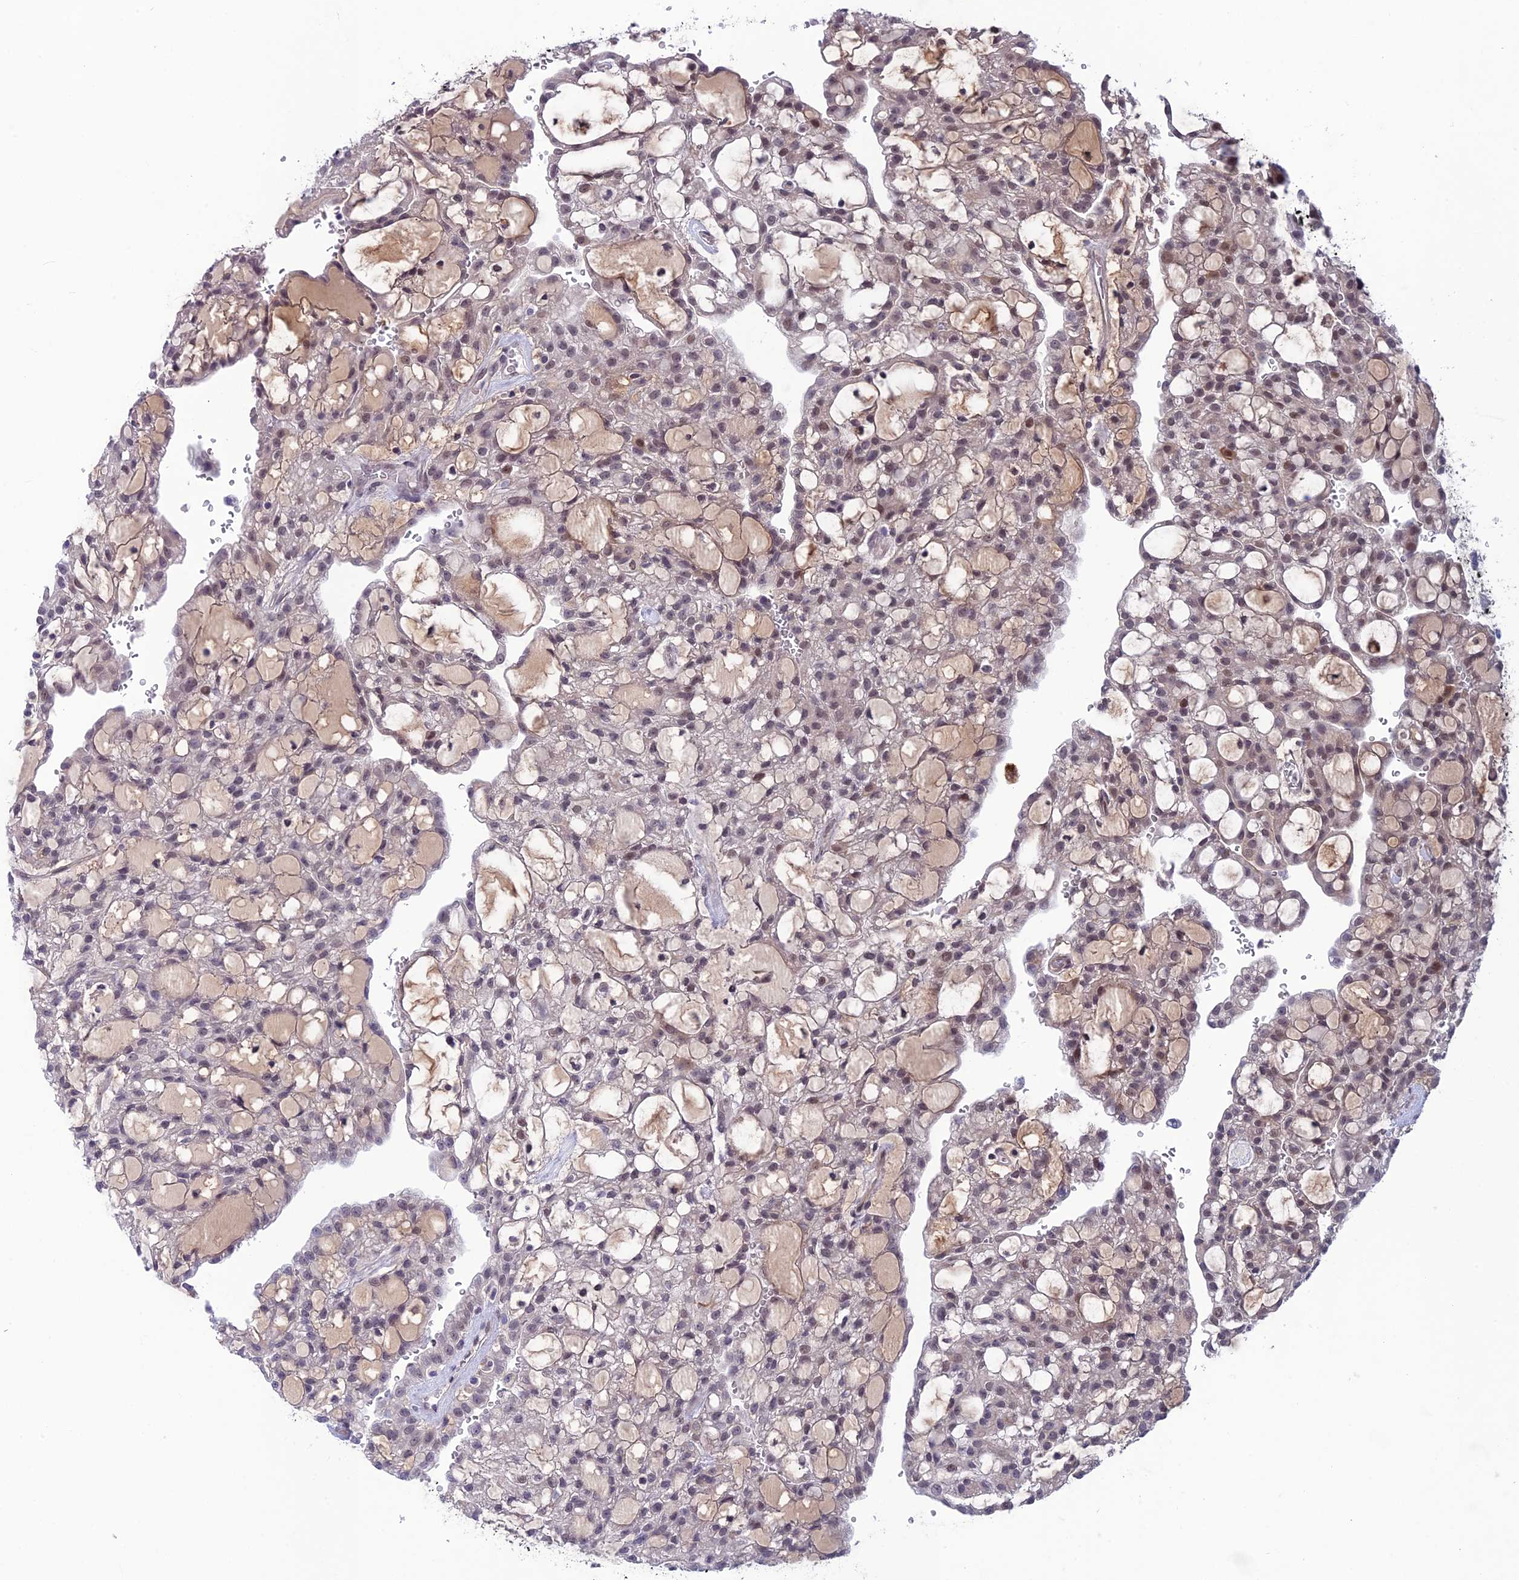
{"staining": {"intensity": "weak", "quantity": "<25%", "location": "nuclear"}, "tissue": "renal cancer", "cell_type": "Tumor cells", "image_type": "cancer", "snomed": [{"axis": "morphology", "description": "Adenocarcinoma, NOS"}, {"axis": "topography", "description": "Kidney"}], "caption": "Immunohistochemistry histopathology image of human renal cancer (adenocarcinoma) stained for a protein (brown), which reveals no expression in tumor cells.", "gene": "FKBPL", "patient": {"sex": "male", "age": 63}}